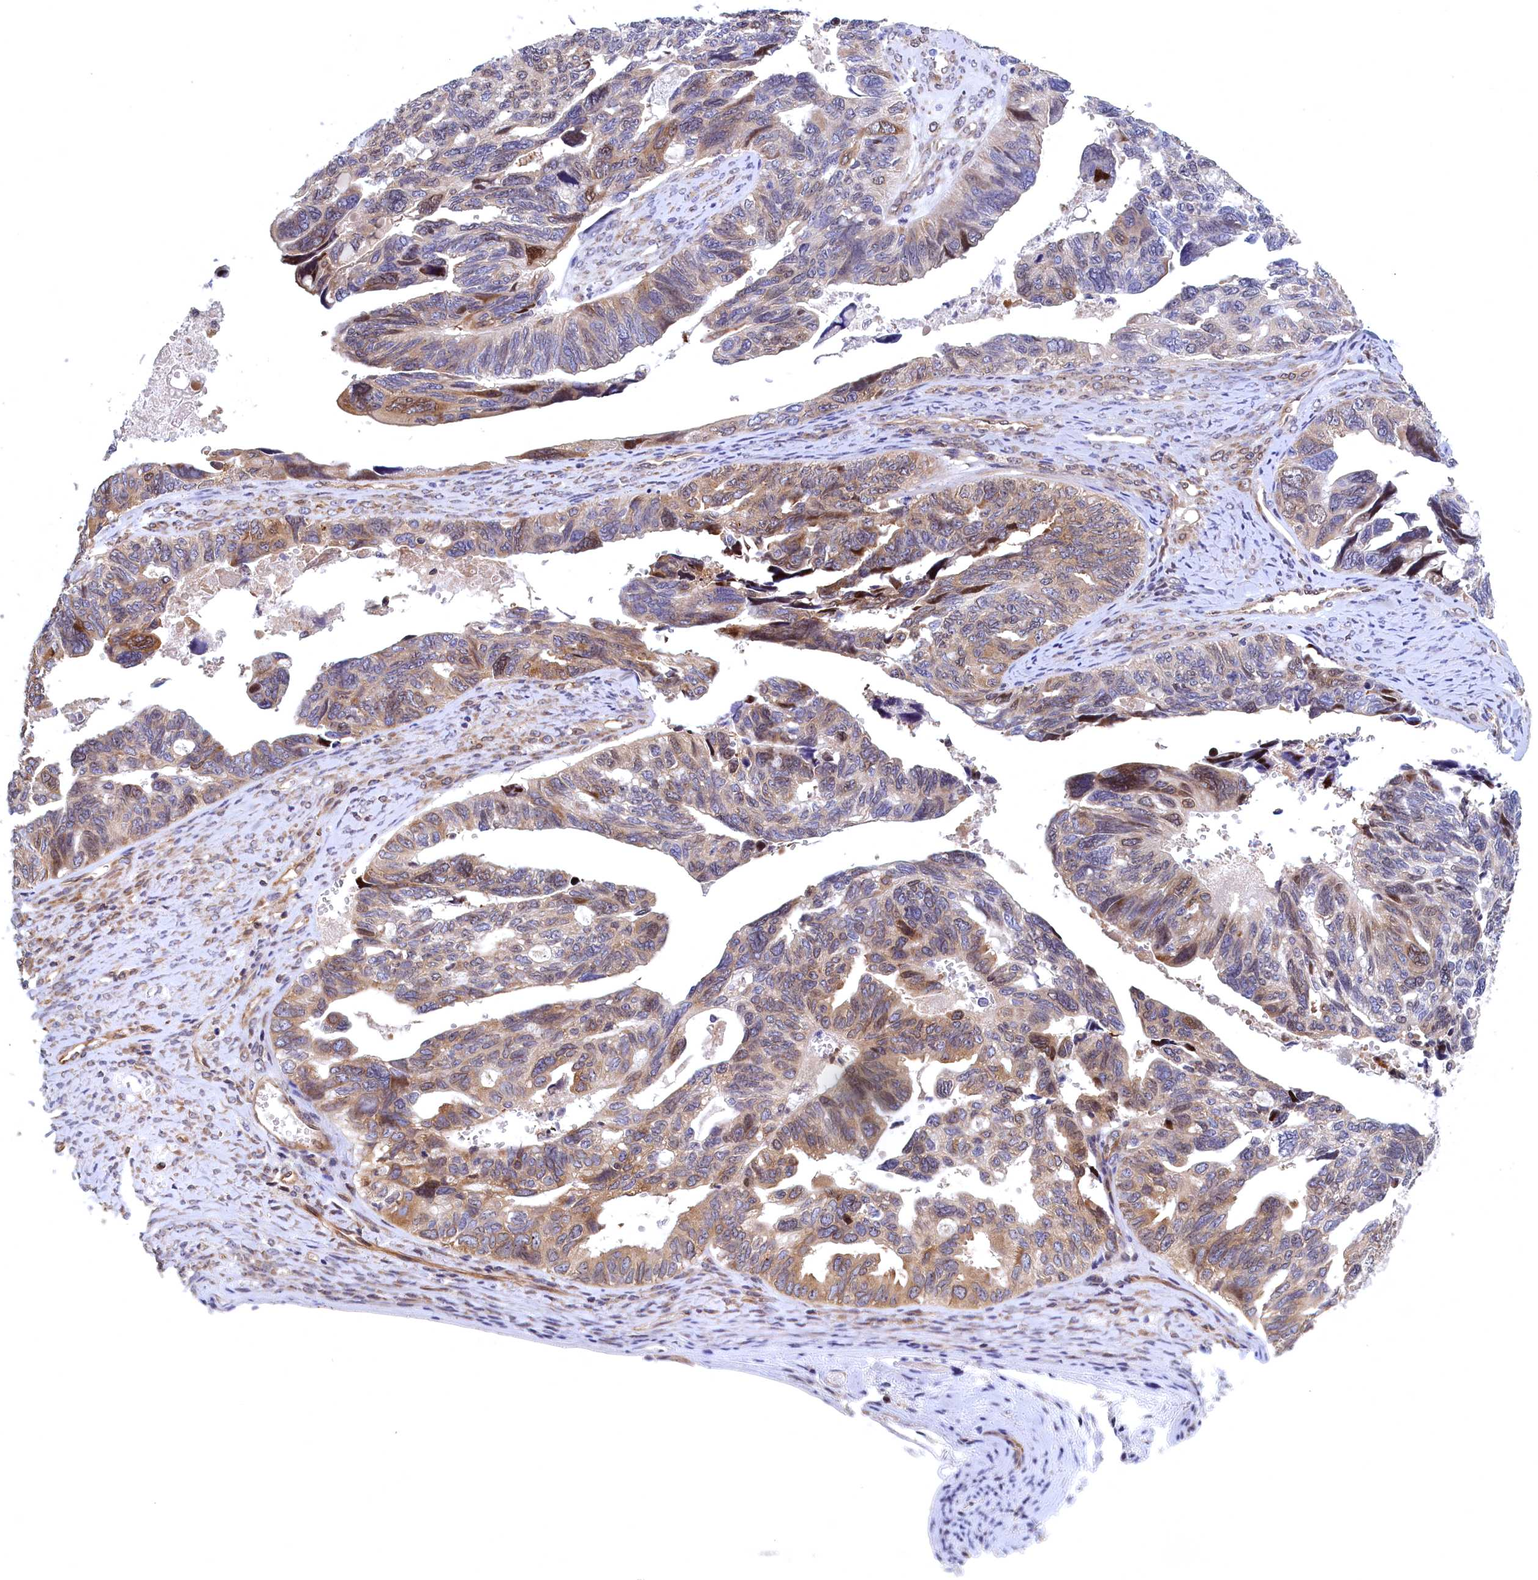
{"staining": {"intensity": "moderate", "quantity": "<25%", "location": "cytoplasmic/membranous,nuclear"}, "tissue": "ovarian cancer", "cell_type": "Tumor cells", "image_type": "cancer", "snomed": [{"axis": "morphology", "description": "Cystadenocarcinoma, serous, NOS"}, {"axis": "topography", "description": "Ovary"}], "caption": "Ovarian cancer was stained to show a protein in brown. There is low levels of moderate cytoplasmic/membranous and nuclear expression in approximately <25% of tumor cells.", "gene": "NAA10", "patient": {"sex": "female", "age": 79}}